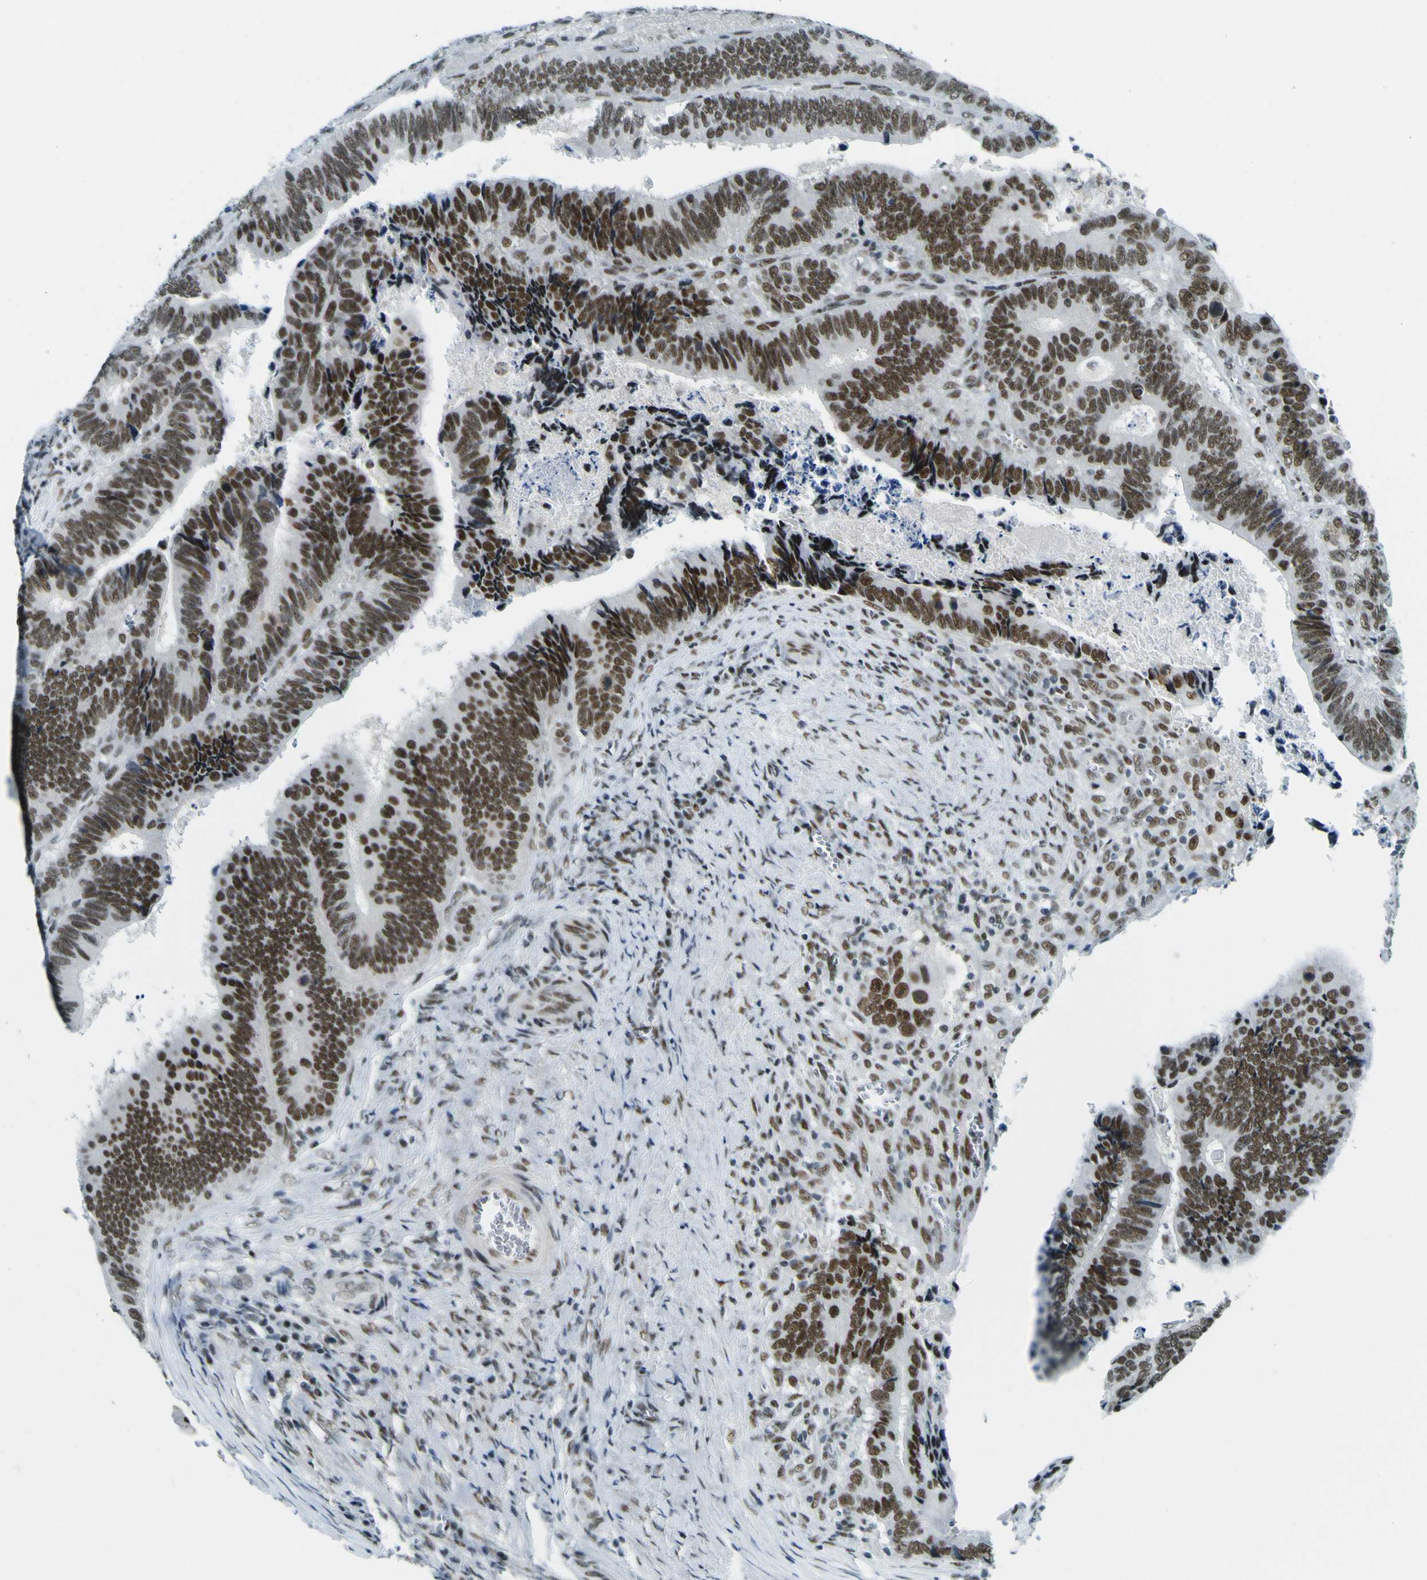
{"staining": {"intensity": "moderate", "quantity": ">75%", "location": "nuclear"}, "tissue": "colorectal cancer", "cell_type": "Tumor cells", "image_type": "cancer", "snomed": [{"axis": "morphology", "description": "Inflammation, NOS"}, {"axis": "morphology", "description": "Adenocarcinoma, NOS"}, {"axis": "topography", "description": "Colon"}], "caption": "Immunohistochemistry staining of colorectal adenocarcinoma, which demonstrates medium levels of moderate nuclear staining in approximately >75% of tumor cells indicating moderate nuclear protein staining. The staining was performed using DAB (brown) for protein detection and nuclei were counterstained in hematoxylin (blue).", "gene": "CEBPG", "patient": {"sex": "male", "age": 72}}